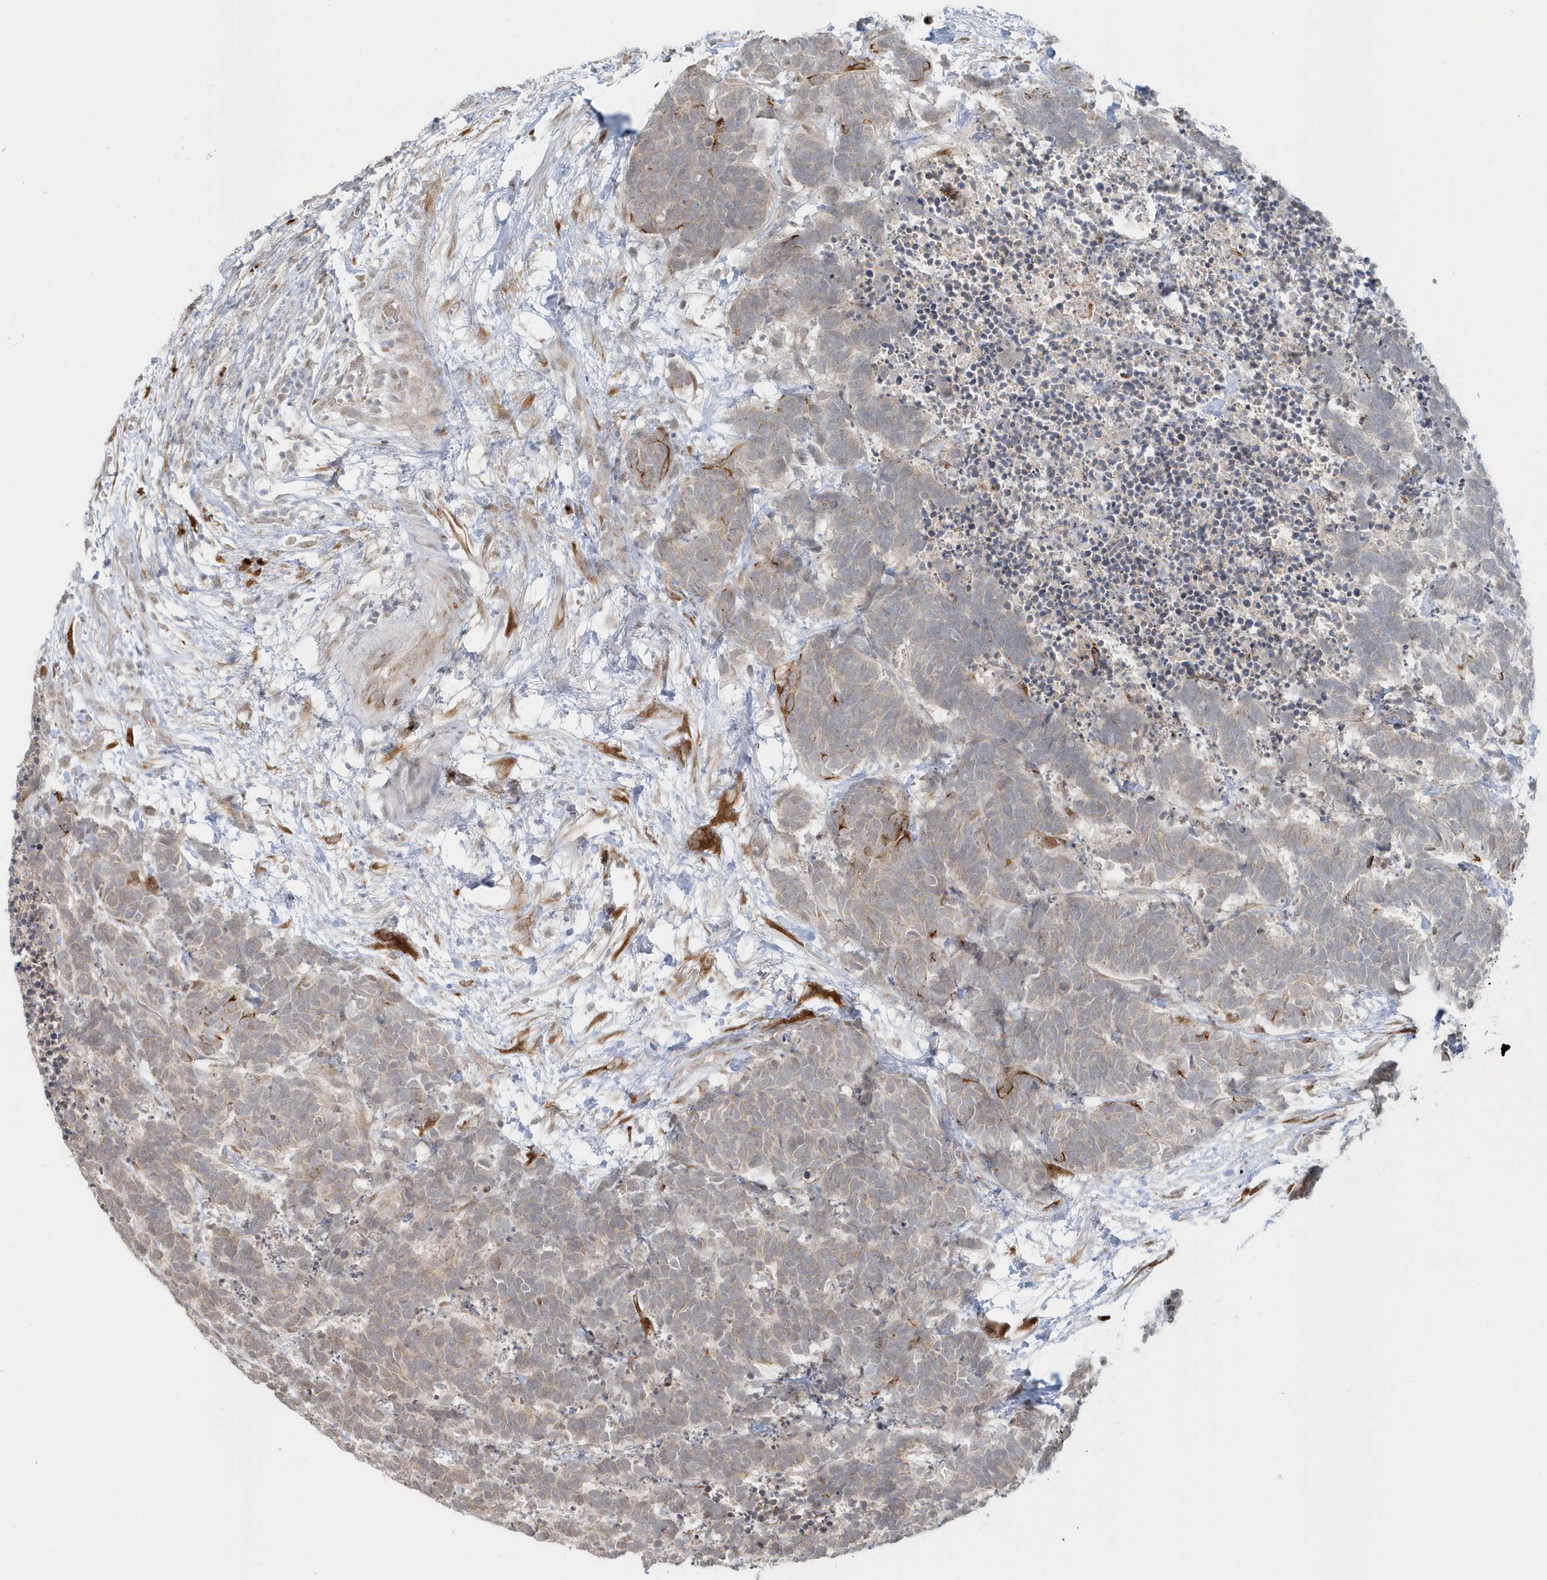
{"staining": {"intensity": "moderate", "quantity": "<25%", "location": "cytoplasmic/membranous"}, "tissue": "carcinoid", "cell_type": "Tumor cells", "image_type": "cancer", "snomed": [{"axis": "morphology", "description": "Carcinoma, NOS"}, {"axis": "morphology", "description": "Carcinoid, malignant, NOS"}, {"axis": "topography", "description": "Urinary bladder"}], "caption": "Carcinoma stained with a protein marker displays moderate staining in tumor cells.", "gene": "DHFR", "patient": {"sex": "male", "age": 57}}